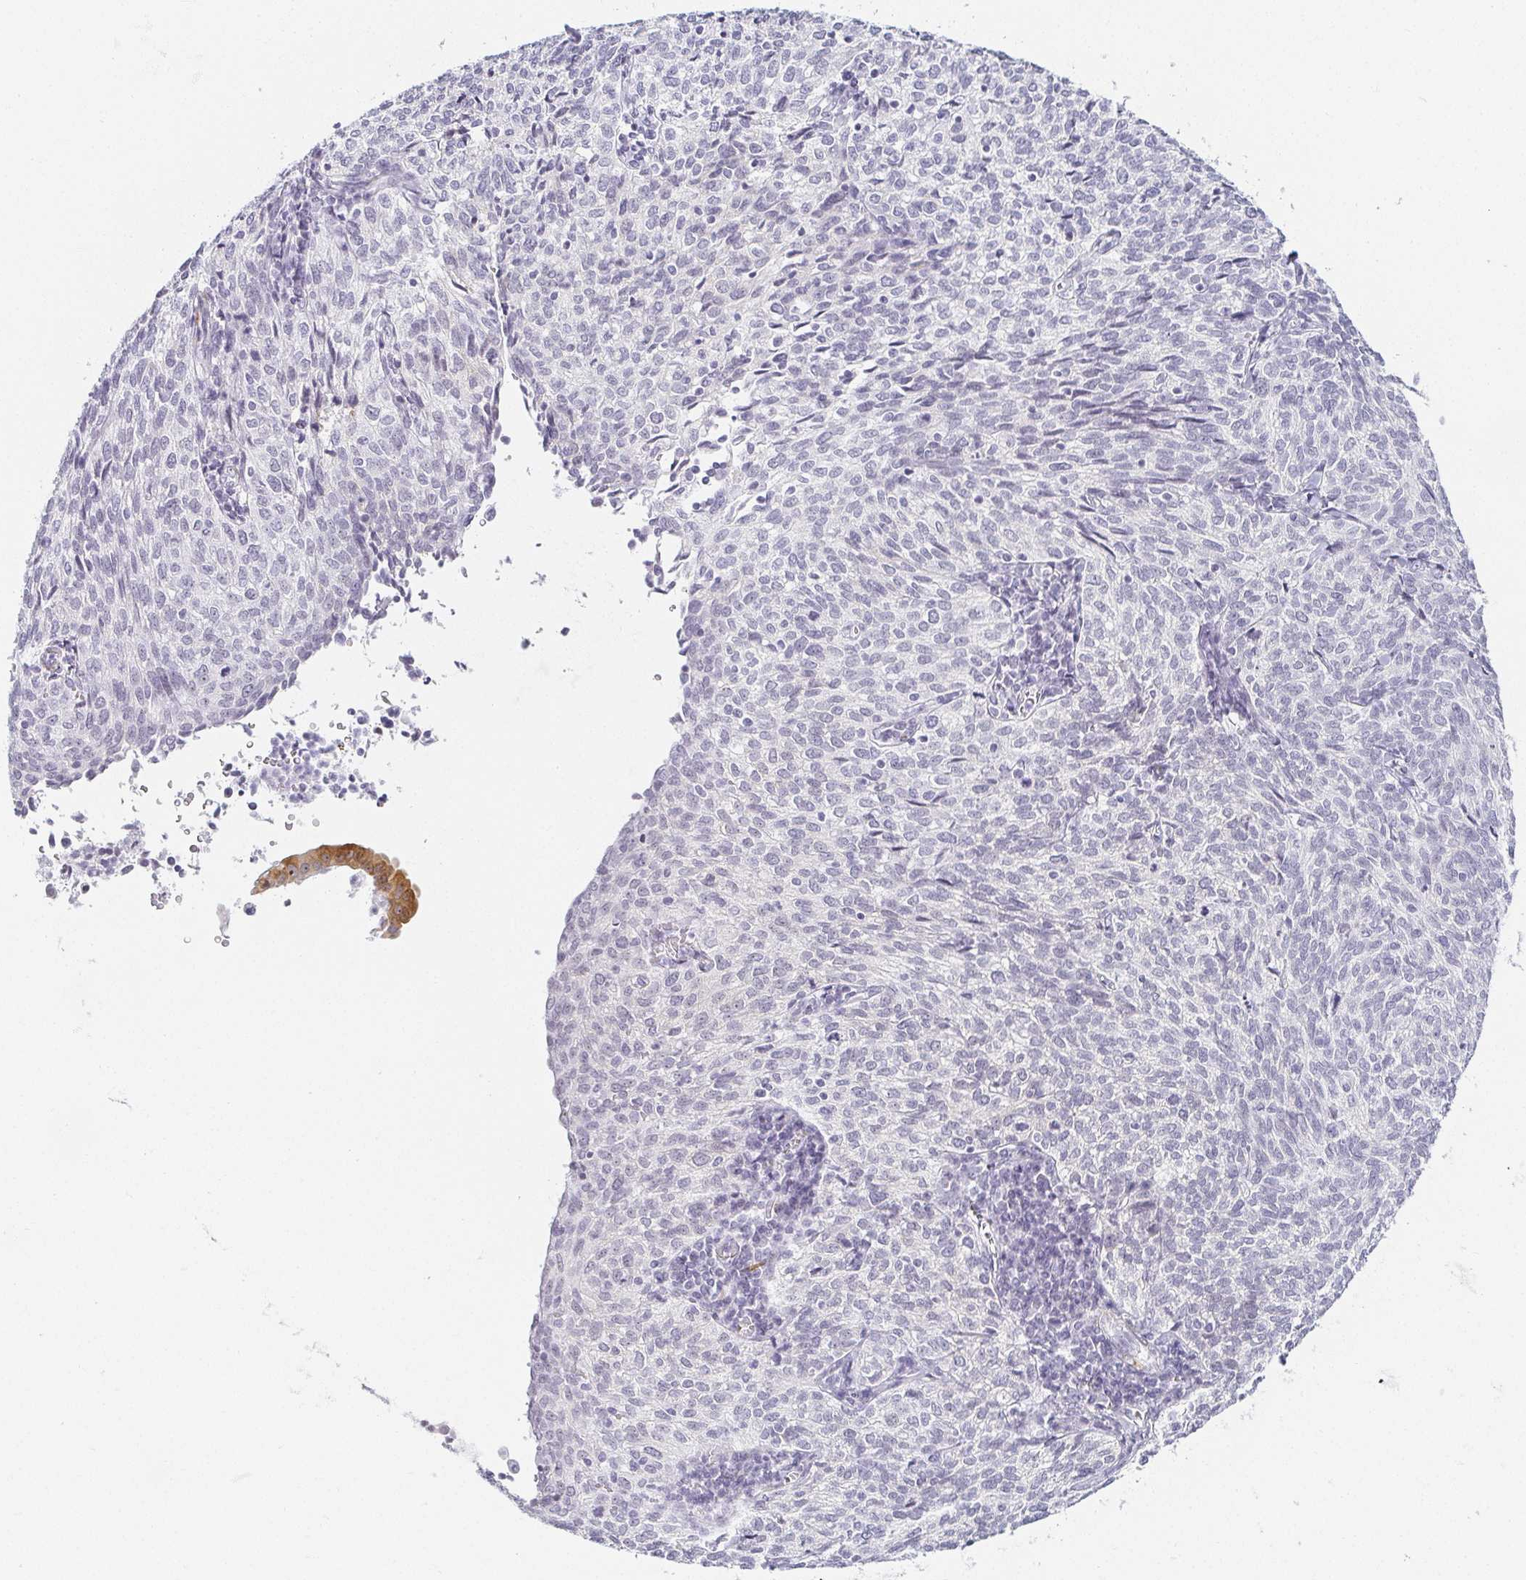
{"staining": {"intensity": "negative", "quantity": "none", "location": "none"}, "tissue": "cervical cancer", "cell_type": "Tumor cells", "image_type": "cancer", "snomed": [{"axis": "morphology", "description": "Normal tissue, NOS"}, {"axis": "morphology", "description": "Squamous cell carcinoma, NOS"}, {"axis": "topography", "description": "Vagina"}, {"axis": "topography", "description": "Cervix"}], "caption": "Human squamous cell carcinoma (cervical) stained for a protein using immunohistochemistry shows no positivity in tumor cells.", "gene": "ACAN", "patient": {"sex": "female", "age": 45}}